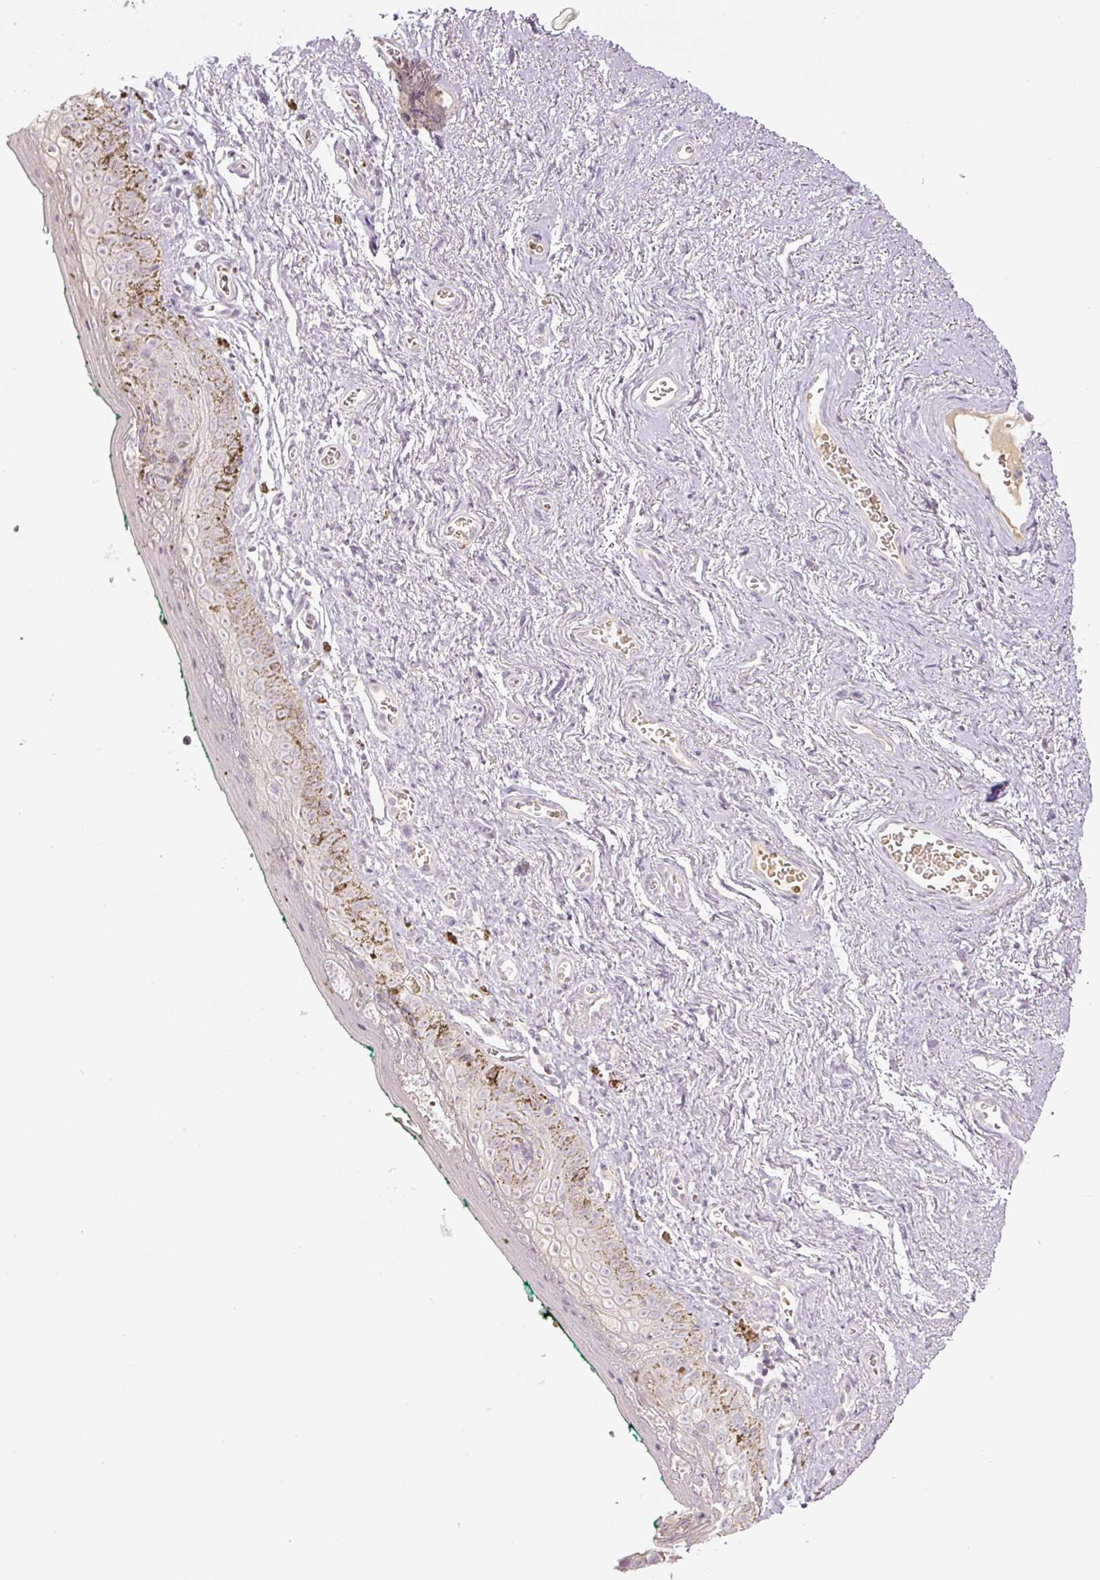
{"staining": {"intensity": "weak", "quantity": "<25%", "location": "cytoplasmic/membranous"}, "tissue": "vagina", "cell_type": "Squamous epithelial cells", "image_type": "normal", "snomed": [{"axis": "morphology", "description": "Normal tissue, NOS"}, {"axis": "topography", "description": "Vulva"}, {"axis": "topography", "description": "Vagina"}, {"axis": "topography", "description": "Peripheral nerve tissue"}], "caption": "Normal vagina was stained to show a protein in brown. There is no significant staining in squamous epithelial cells. The staining is performed using DAB (3,3'-diaminobenzidine) brown chromogen with nuclei counter-stained in using hematoxylin.", "gene": "GZMA", "patient": {"sex": "female", "age": 66}}